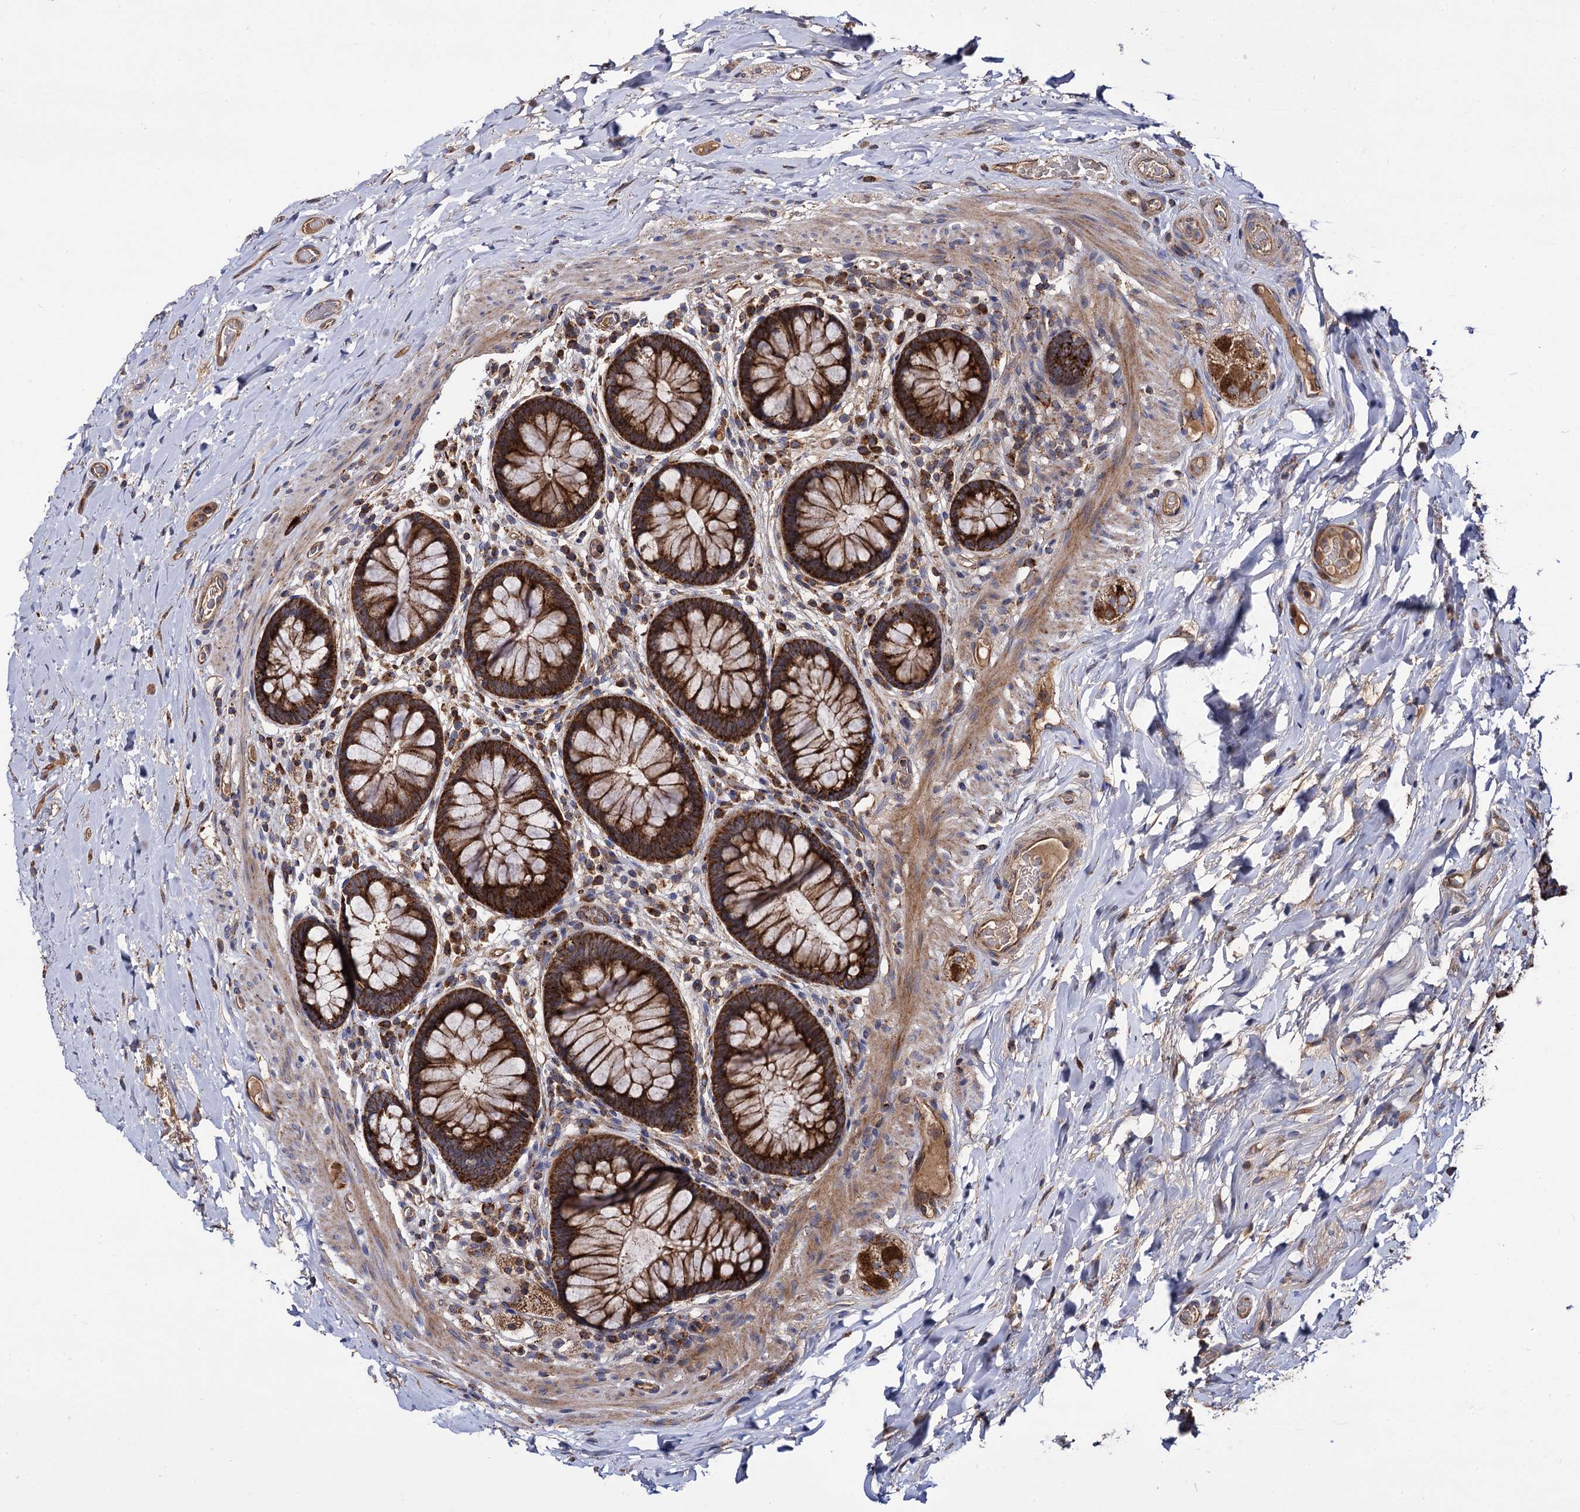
{"staining": {"intensity": "strong", "quantity": ">75%", "location": "cytoplasmic/membranous"}, "tissue": "rectum", "cell_type": "Glandular cells", "image_type": "normal", "snomed": [{"axis": "morphology", "description": "Normal tissue, NOS"}, {"axis": "topography", "description": "Rectum"}], "caption": "IHC of normal rectum displays high levels of strong cytoplasmic/membranous staining in about >75% of glandular cells.", "gene": "IQCH", "patient": {"sex": "male", "age": 83}}